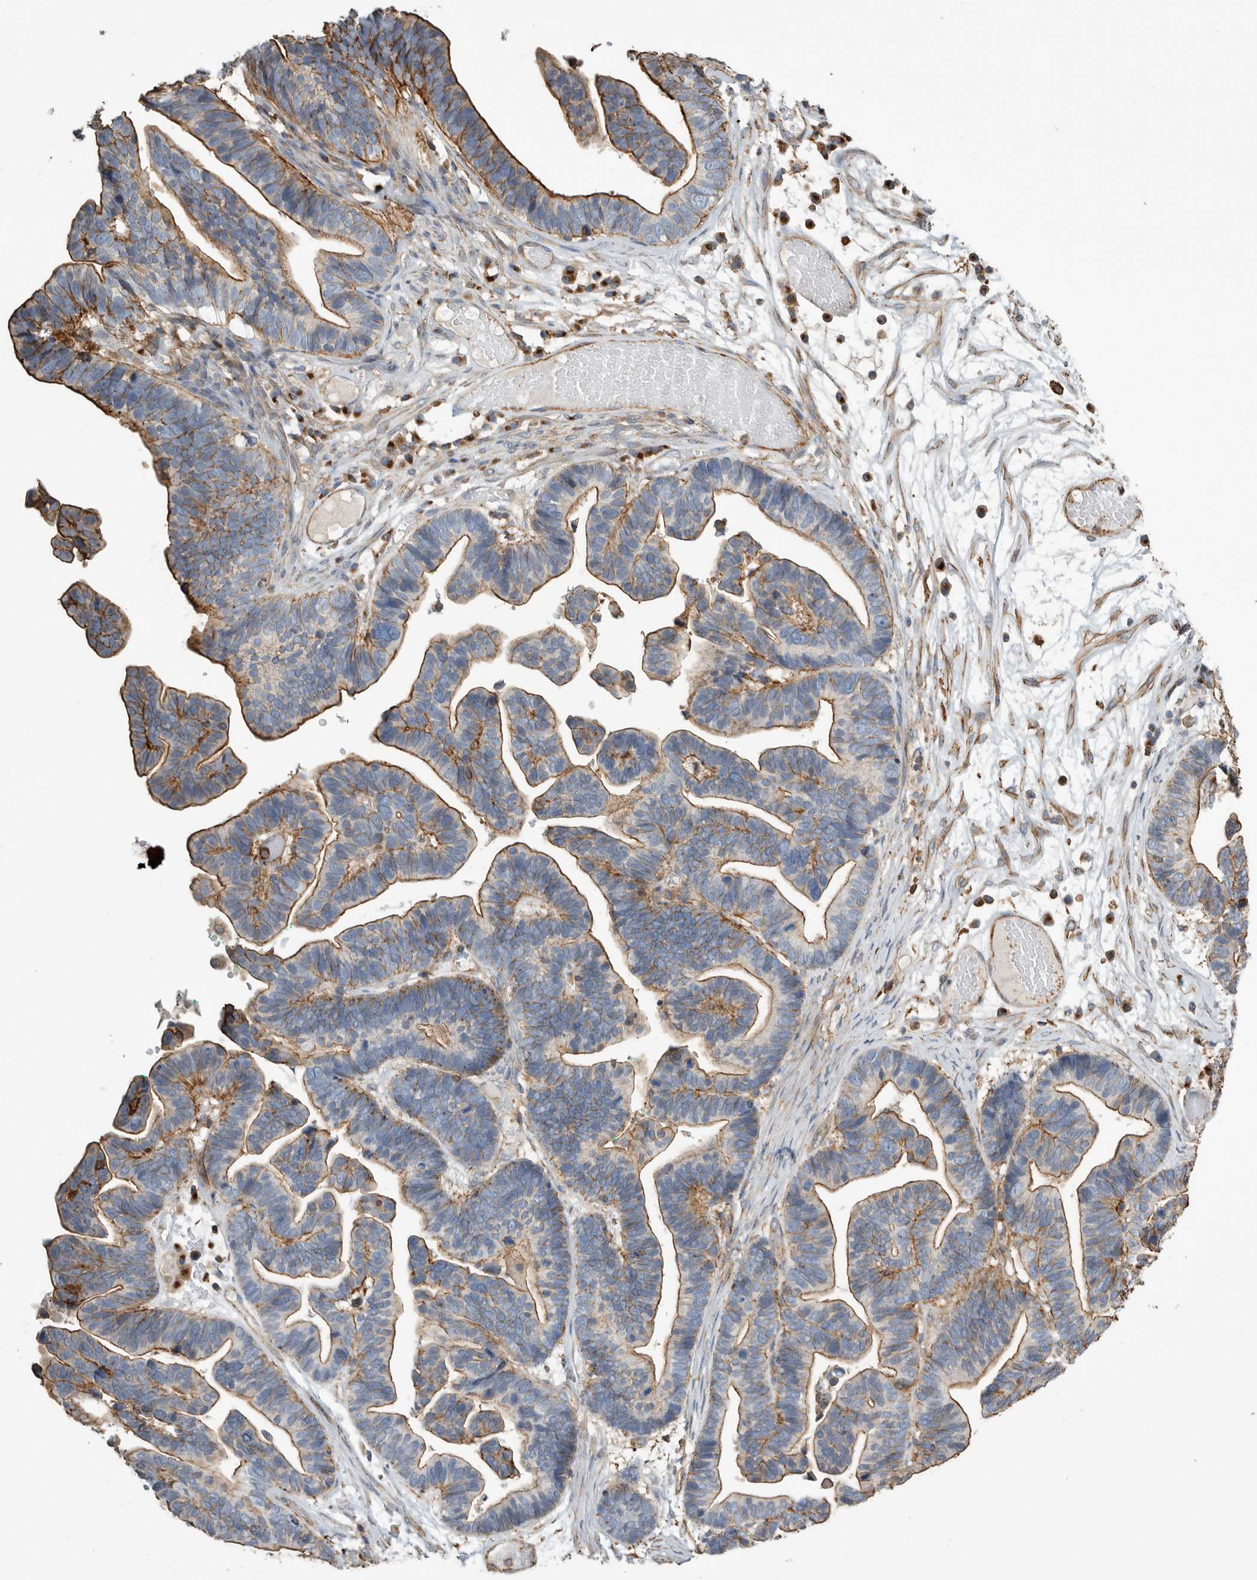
{"staining": {"intensity": "strong", "quantity": "25%-75%", "location": "cytoplasmic/membranous"}, "tissue": "ovarian cancer", "cell_type": "Tumor cells", "image_type": "cancer", "snomed": [{"axis": "morphology", "description": "Cystadenocarcinoma, serous, NOS"}, {"axis": "topography", "description": "Ovary"}], "caption": "Ovarian cancer (serous cystadenocarcinoma) stained with a protein marker reveals strong staining in tumor cells.", "gene": "GPER1", "patient": {"sex": "female", "age": 56}}